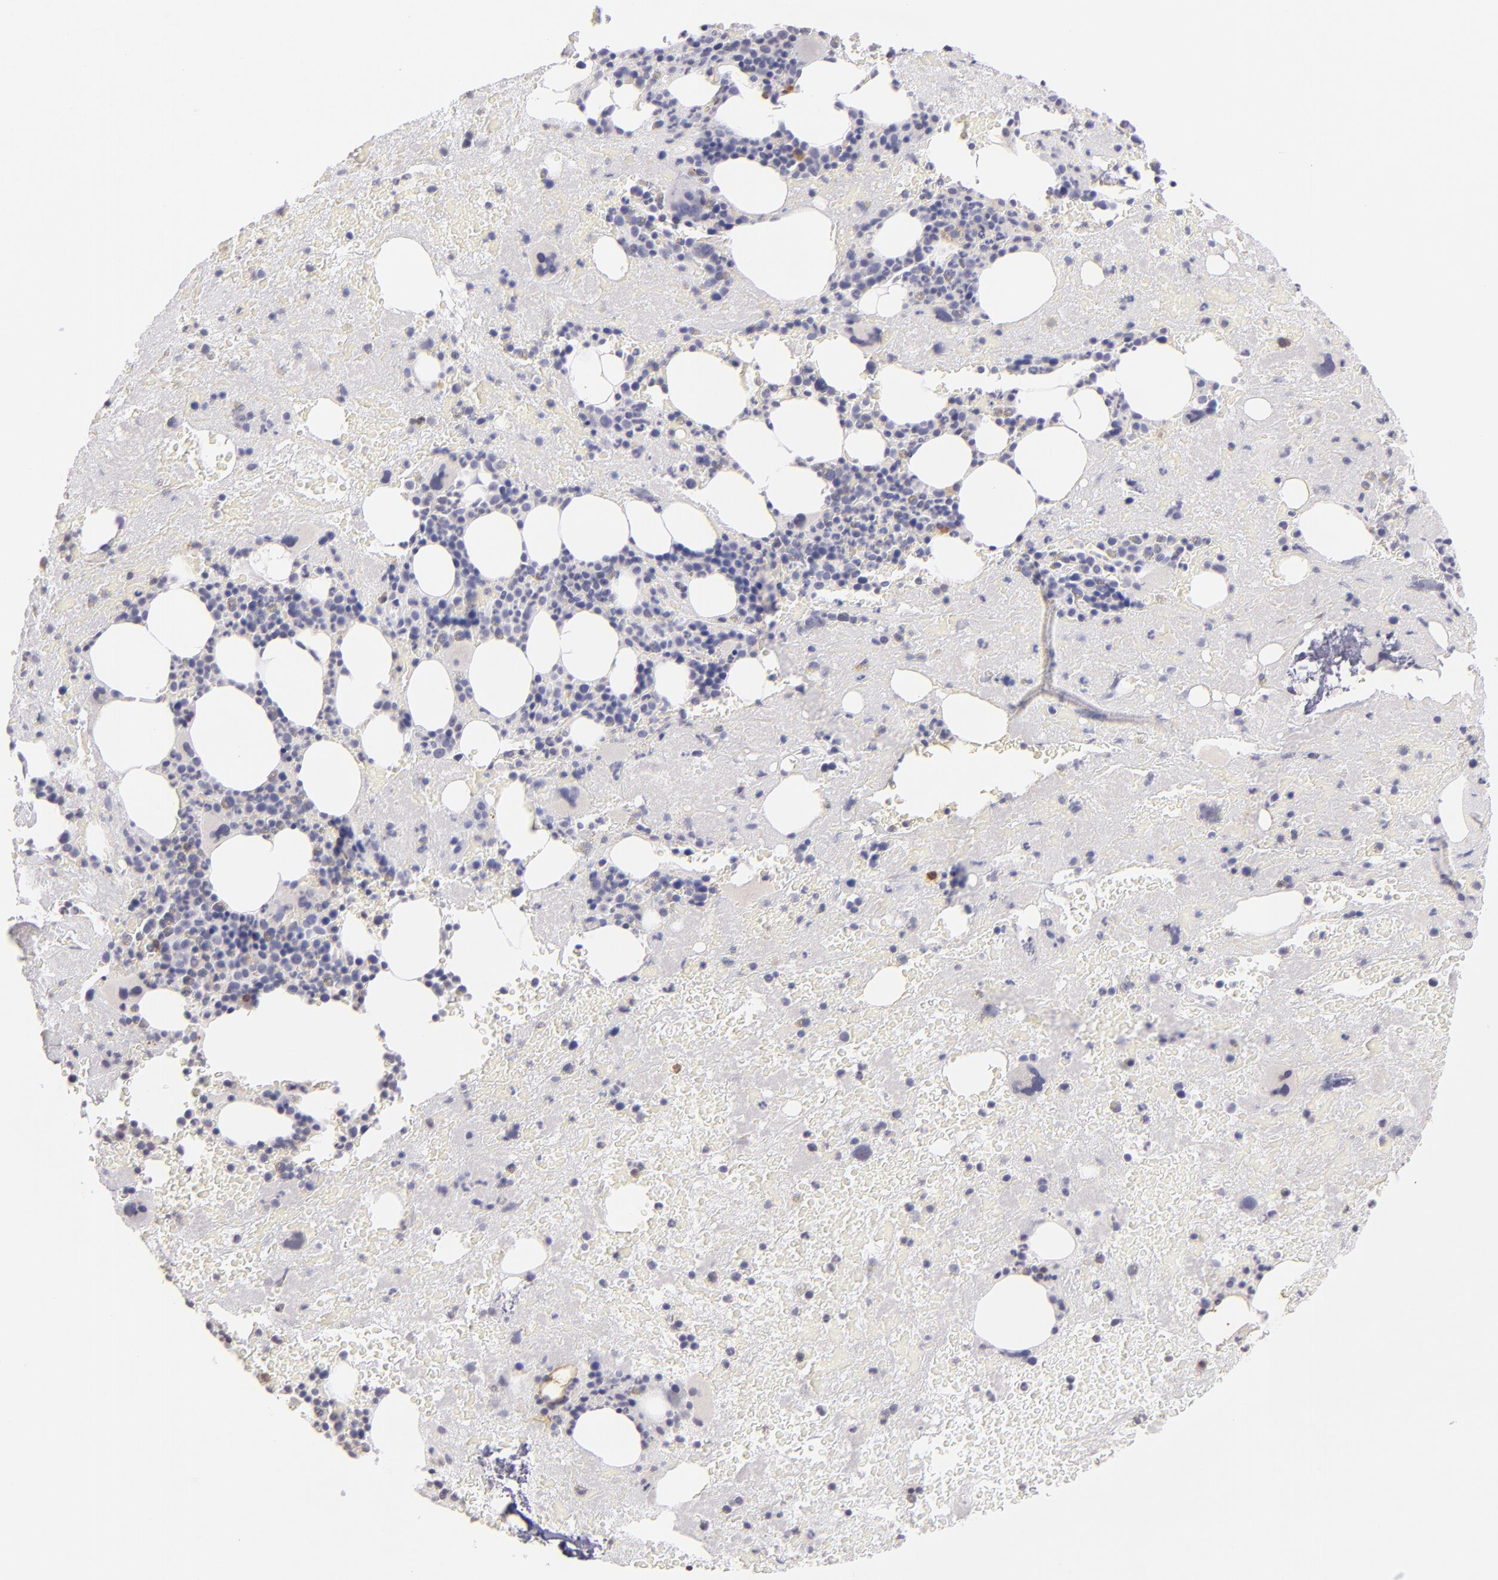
{"staining": {"intensity": "moderate", "quantity": "<25%", "location": "cytoplasmic/membranous"}, "tissue": "bone marrow", "cell_type": "Hematopoietic cells", "image_type": "normal", "snomed": [{"axis": "morphology", "description": "Normal tissue, NOS"}, {"axis": "topography", "description": "Bone marrow"}], "caption": "Immunohistochemistry (IHC) staining of unremarkable bone marrow, which exhibits low levels of moderate cytoplasmic/membranous expression in approximately <25% of hematopoietic cells indicating moderate cytoplasmic/membranous protein expression. The staining was performed using DAB (brown) for protein detection and nuclei were counterstained in hematoxylin (blue).", "gene": "IL2RA", "patient": {"sex": "male", "age": 76}}